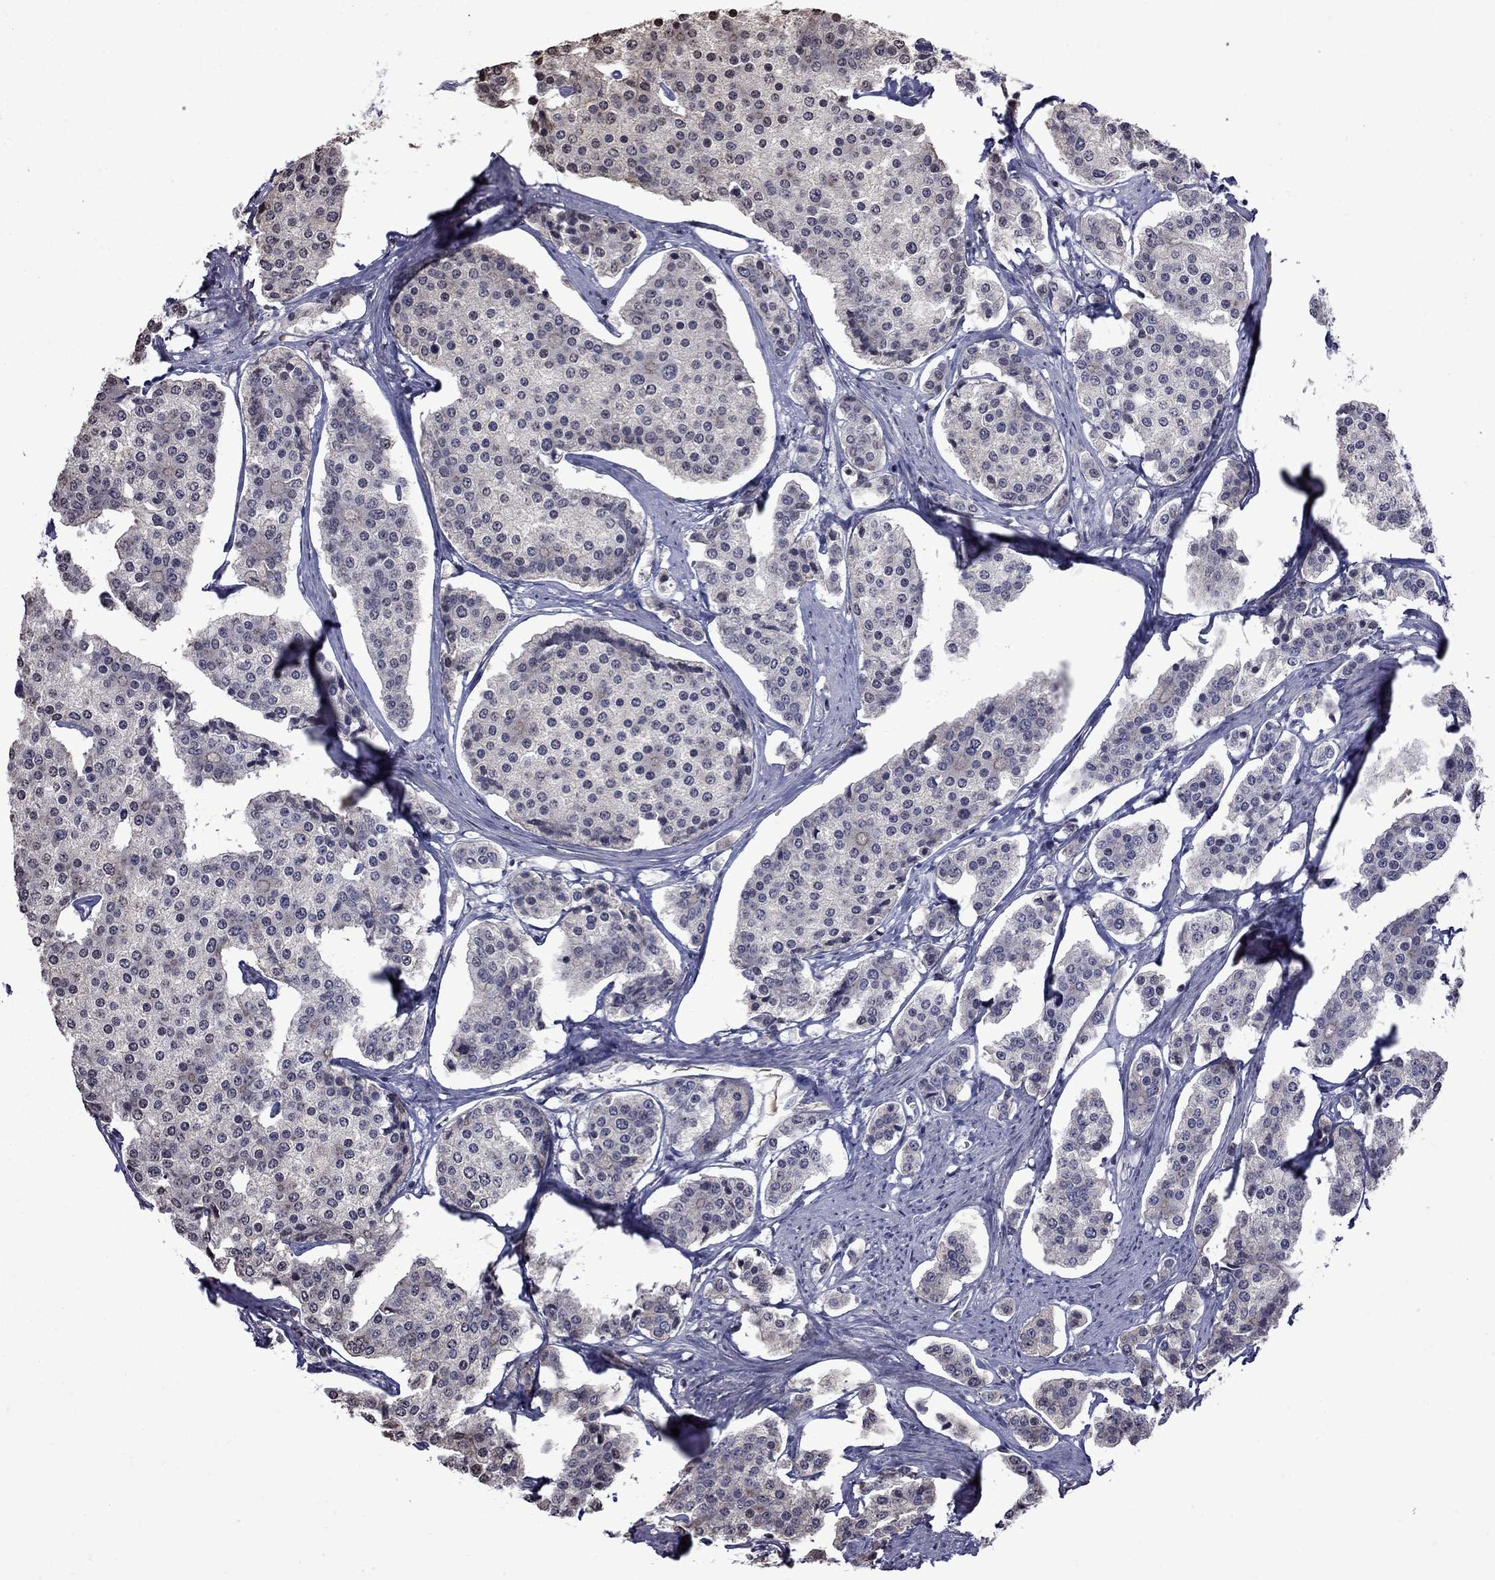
{"staining": {"intensity": "moderate", "quantity": "<25%", "location": "cytoplasmic/membranous"}, "tissue": "carcinoid", "cell_type": "Tumor cells", "image_type": "cancer", "snomed": [{"axis": "morphology", "description": "Carcinoid, malignant, NOS"}, {"axis": "topography", "description": "Small intestine"}], "caption": "A histopathology image of carcinoid stained for a protein reveals moderate cytoplasmic/membranous brown staining in tumor cells.", "gene": "NRARP", "patient": {"sex": "female", "age": 65}}